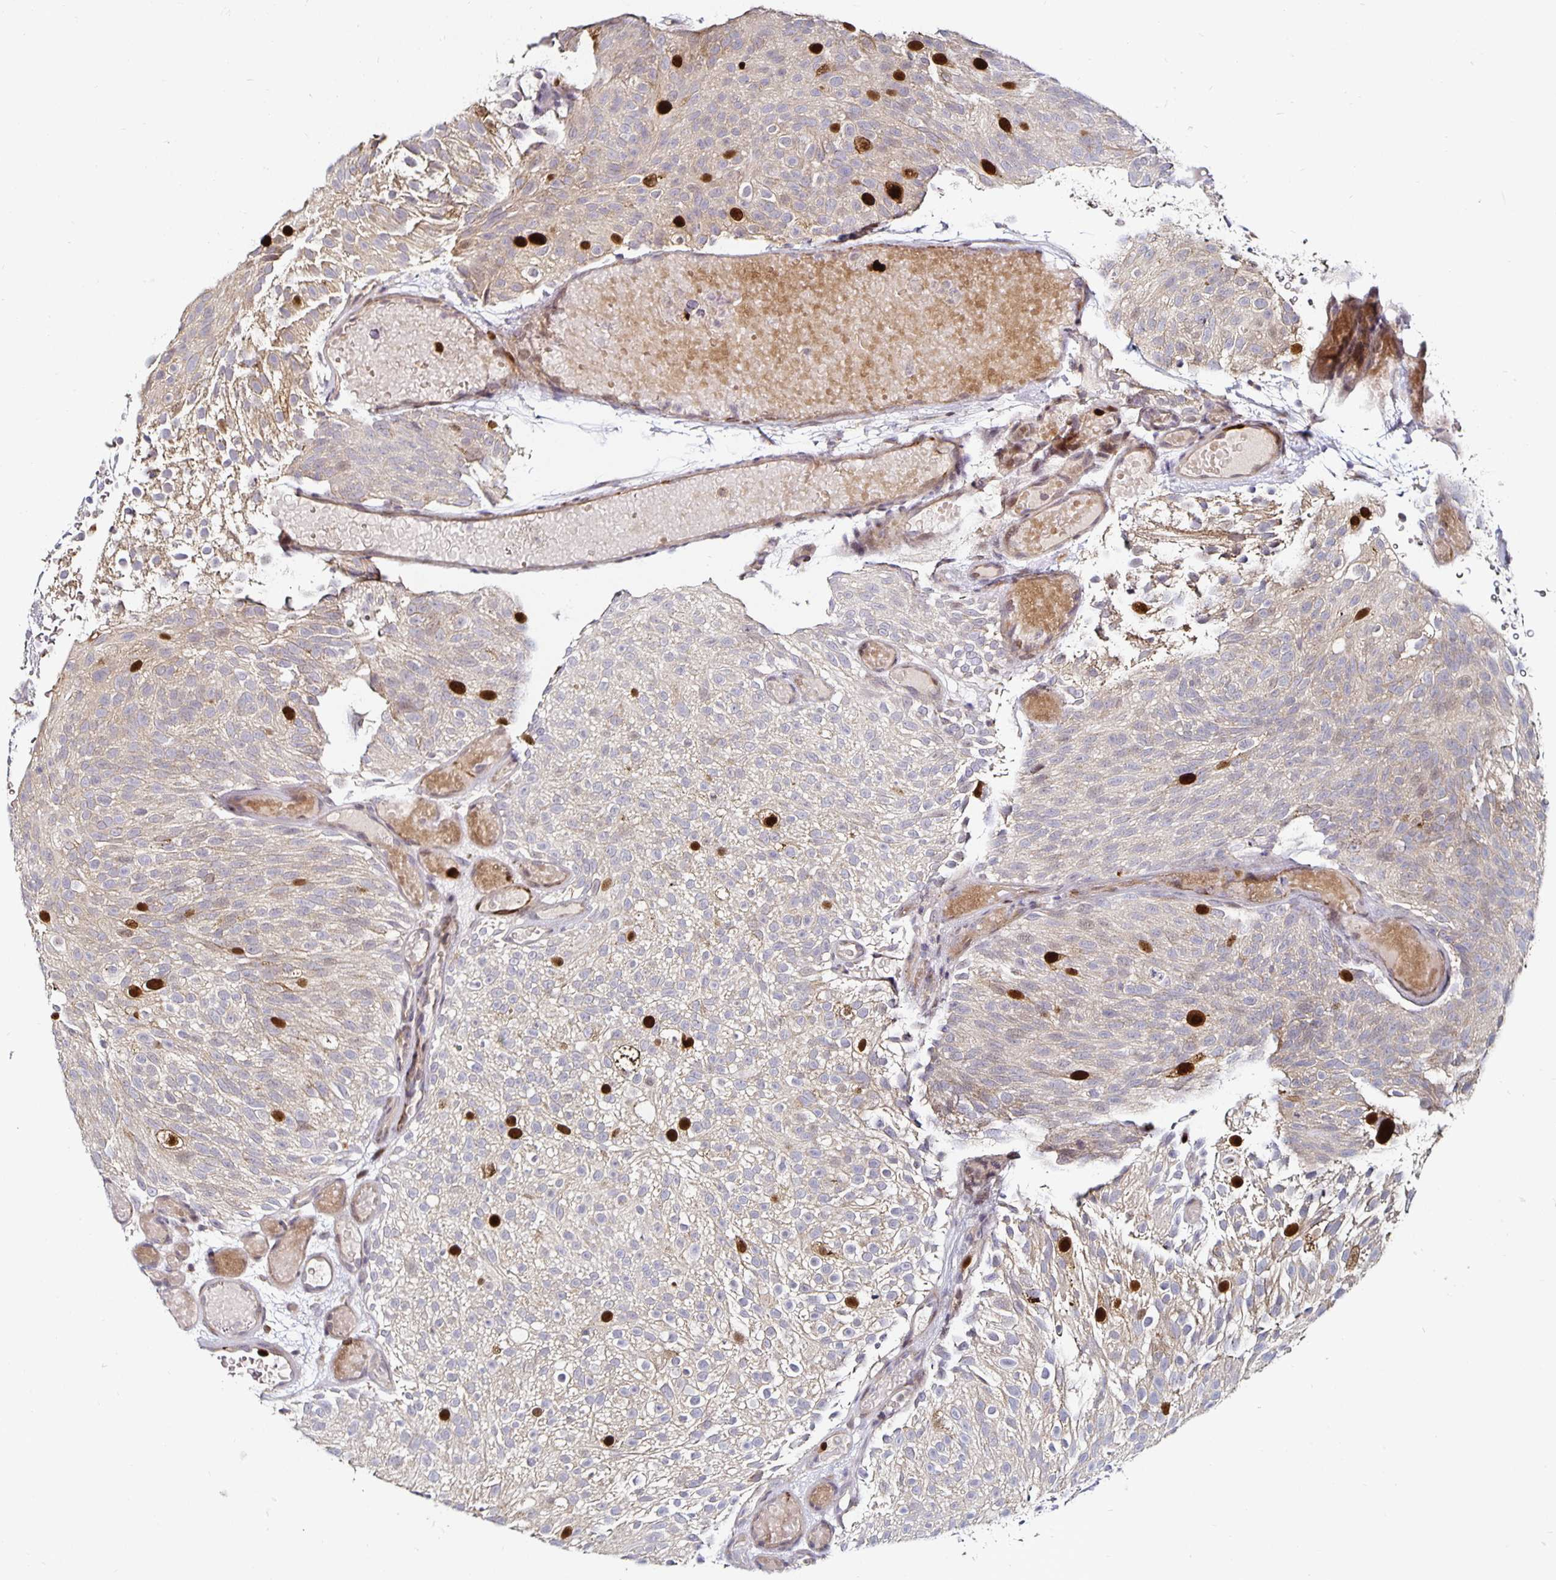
{"staining": {"intensity": "strong", "quantity": "<25%", "location": "nuclear"}, "tissue": "urothelial cancer", "cell_type": "Tumor cells", "image_type": "cancer", "snomed": [{"axis": "morphology", "description": "Urothelial carcinoma, Low grade"}, {"axis": "topography", "description": "Urinary bladder"}], "caption": "Immunohistochemical staining of urothelial cancer displays medium levels of strong nuclear protein staining in approximately <25% of tumor cells. (Stains: DAB in brown, nuclei in blue, Microscopy: brightfield microscopy at high magnification).", "gene": "ANLN", "patient": {"sex": "male", "age": 78}}